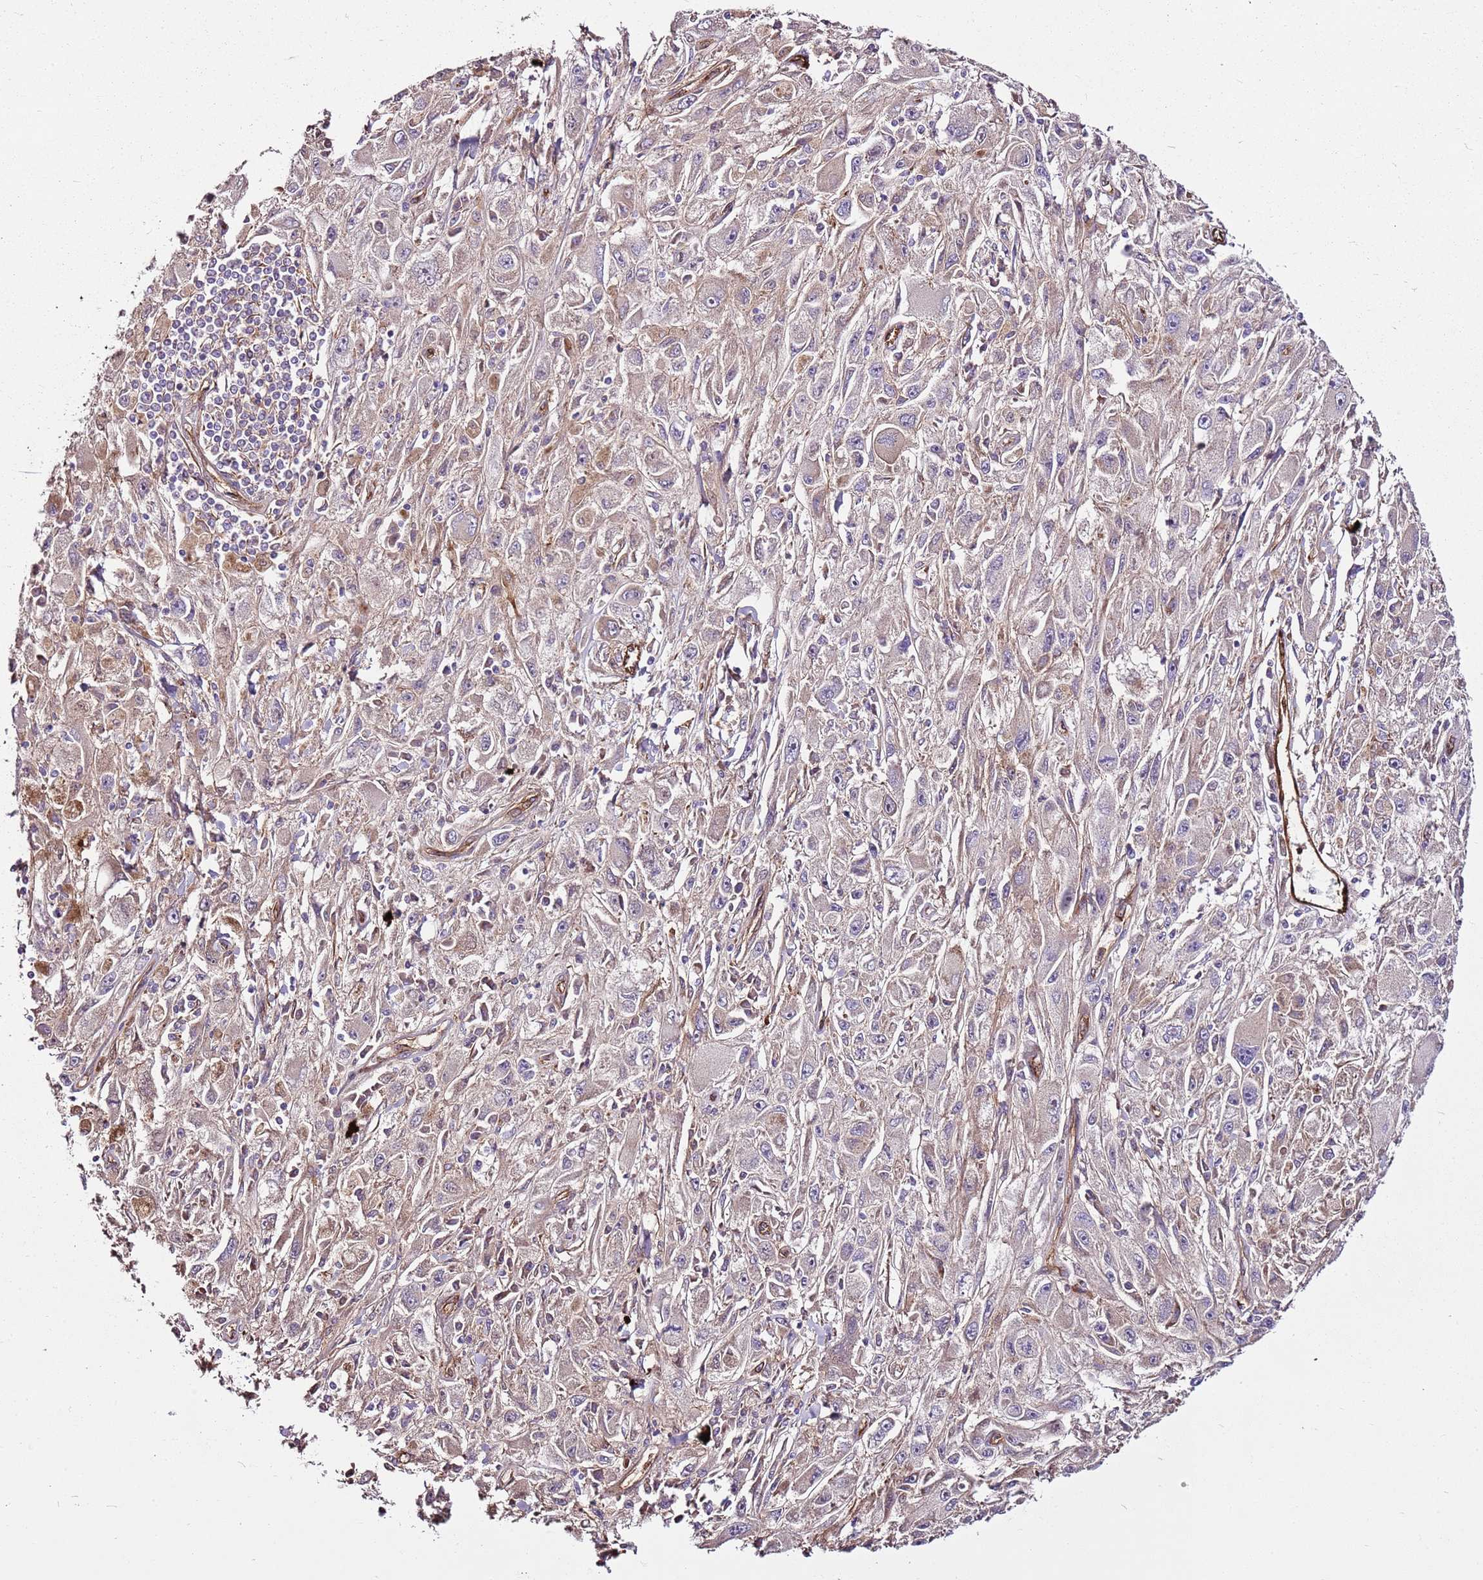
{"staining": {"intensity": "weak", "quantity": "25%-75%", "location": "cytoplasmic/membranous"}, "tissue": "melanoma", "cell_type": "Tumor cells", "image_type": "cancer", "snomed": [{"axis": "morphology", "description": "Malignant melanoma, Metastatic site"}, {"axis": "topography", "description": "Skin"}], "caption": "Immunohistochemical staining of melanoma shows low levels of weak cytoplasmic/membranous protein staining in about 25%-75% of tumor cells. (IHC, brightfield microscopy, high magnification).", "gene": "ZNF827", "patient": {"sex": "male", "age": 53}}